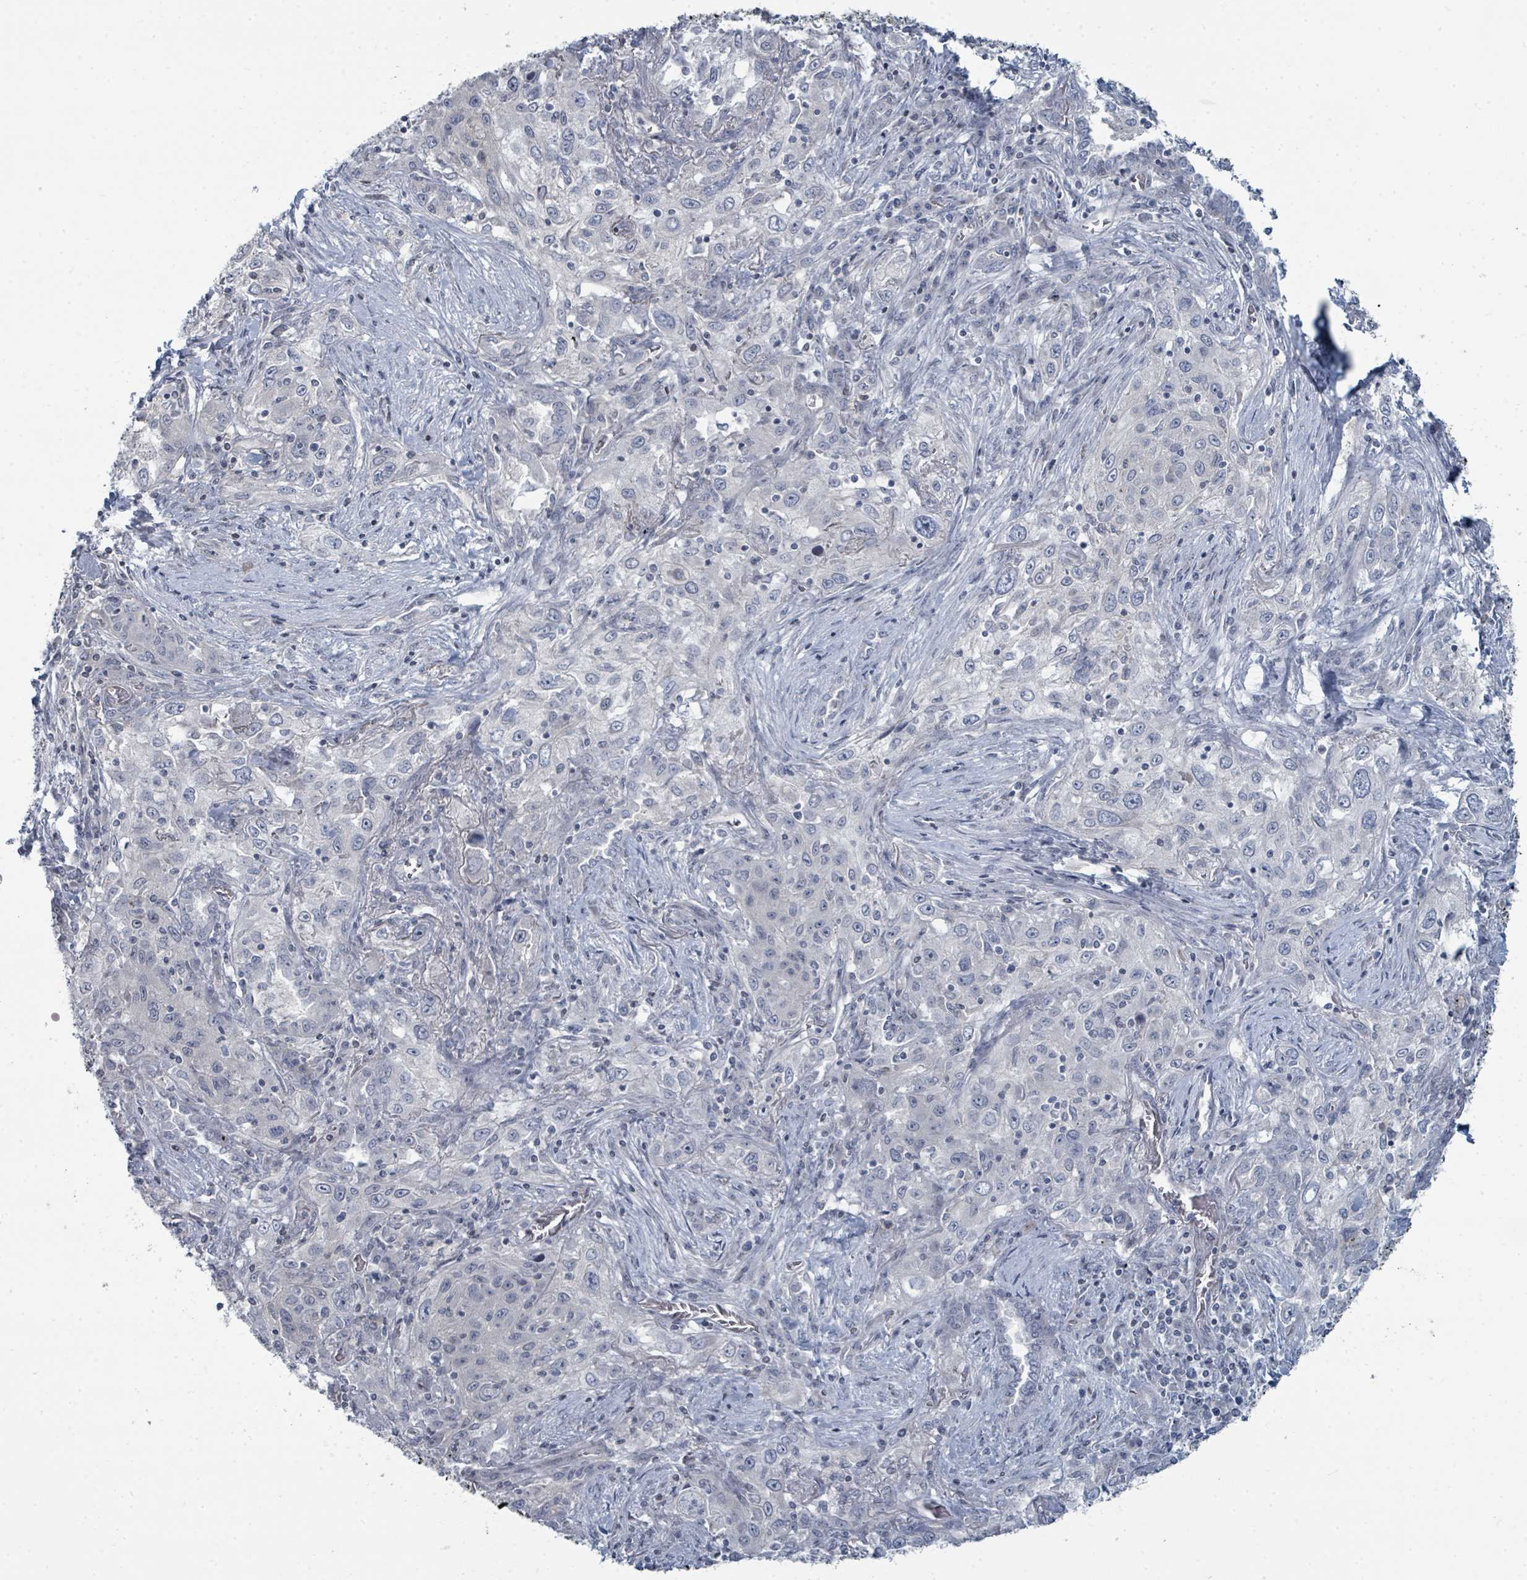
{"staining": {"intensity": "negative", "quantity": "none", "location": "none"}, "tissue": "lung cancer", "cell_type": "Tumor cells", "image_type": "cancer", "snomed": [{"axis": "morphology", "description": "Squamous cell carcinoma, NOS"}, {"axis": "topography", "description": "Lung"}], "caption": "DAB (3,3'-diaminobenzidine) immunohistochemical staining of human squamous cell carcinoma (lung) exhibits no significant positivity in tumor cells. (Stains: DAB immunohistochemistry with hematoxylin counter stain, Microscopy: brightfield microscopy at high magnification).", "gene": "SLC25A45", "patient": {"sex": "female", "age": 69}}